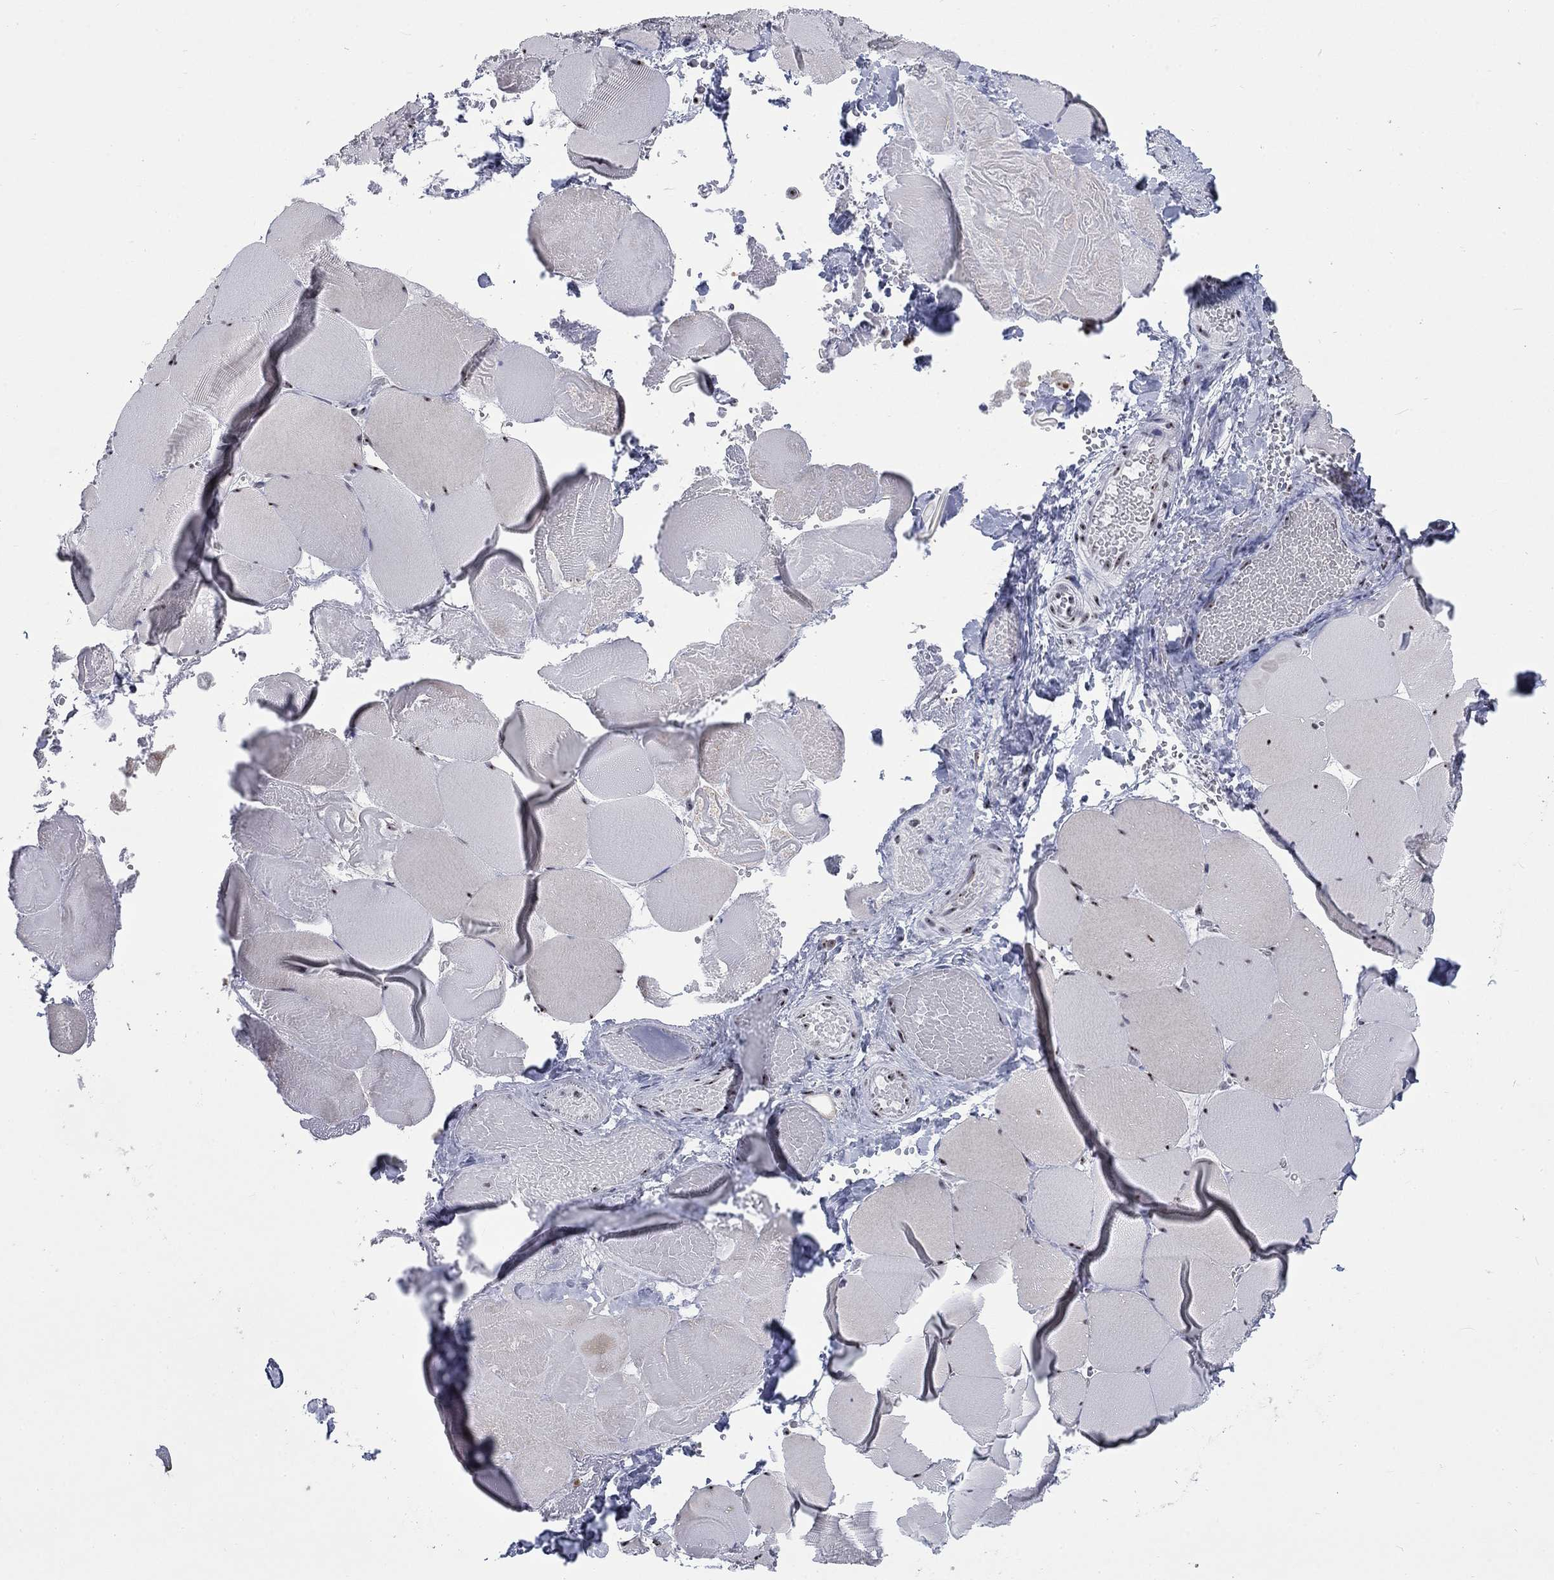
{"staining": {"intensity": "moderate", "quantity": "<25%", "location": "nuclear"}, "tissue": "skeletal muscle", "cell_type": "Myocytes", "image_type": "normal", "snomed": [{"axis": "morphology", "description": "Normal tissue, NOS"}, {"axis": "morphology", "description": "Malignant melanoma, Metastatic site"}, {"axis": "topography", "description": "Skeletal muscle"}], "caption": "Human skeletal muscle stained for a protein (brown) reveals moderate nuclear positive staining in about <25% of myocytes.", "gene": "CSRNP3", "patient": {"sex": "male", "age": 50}}